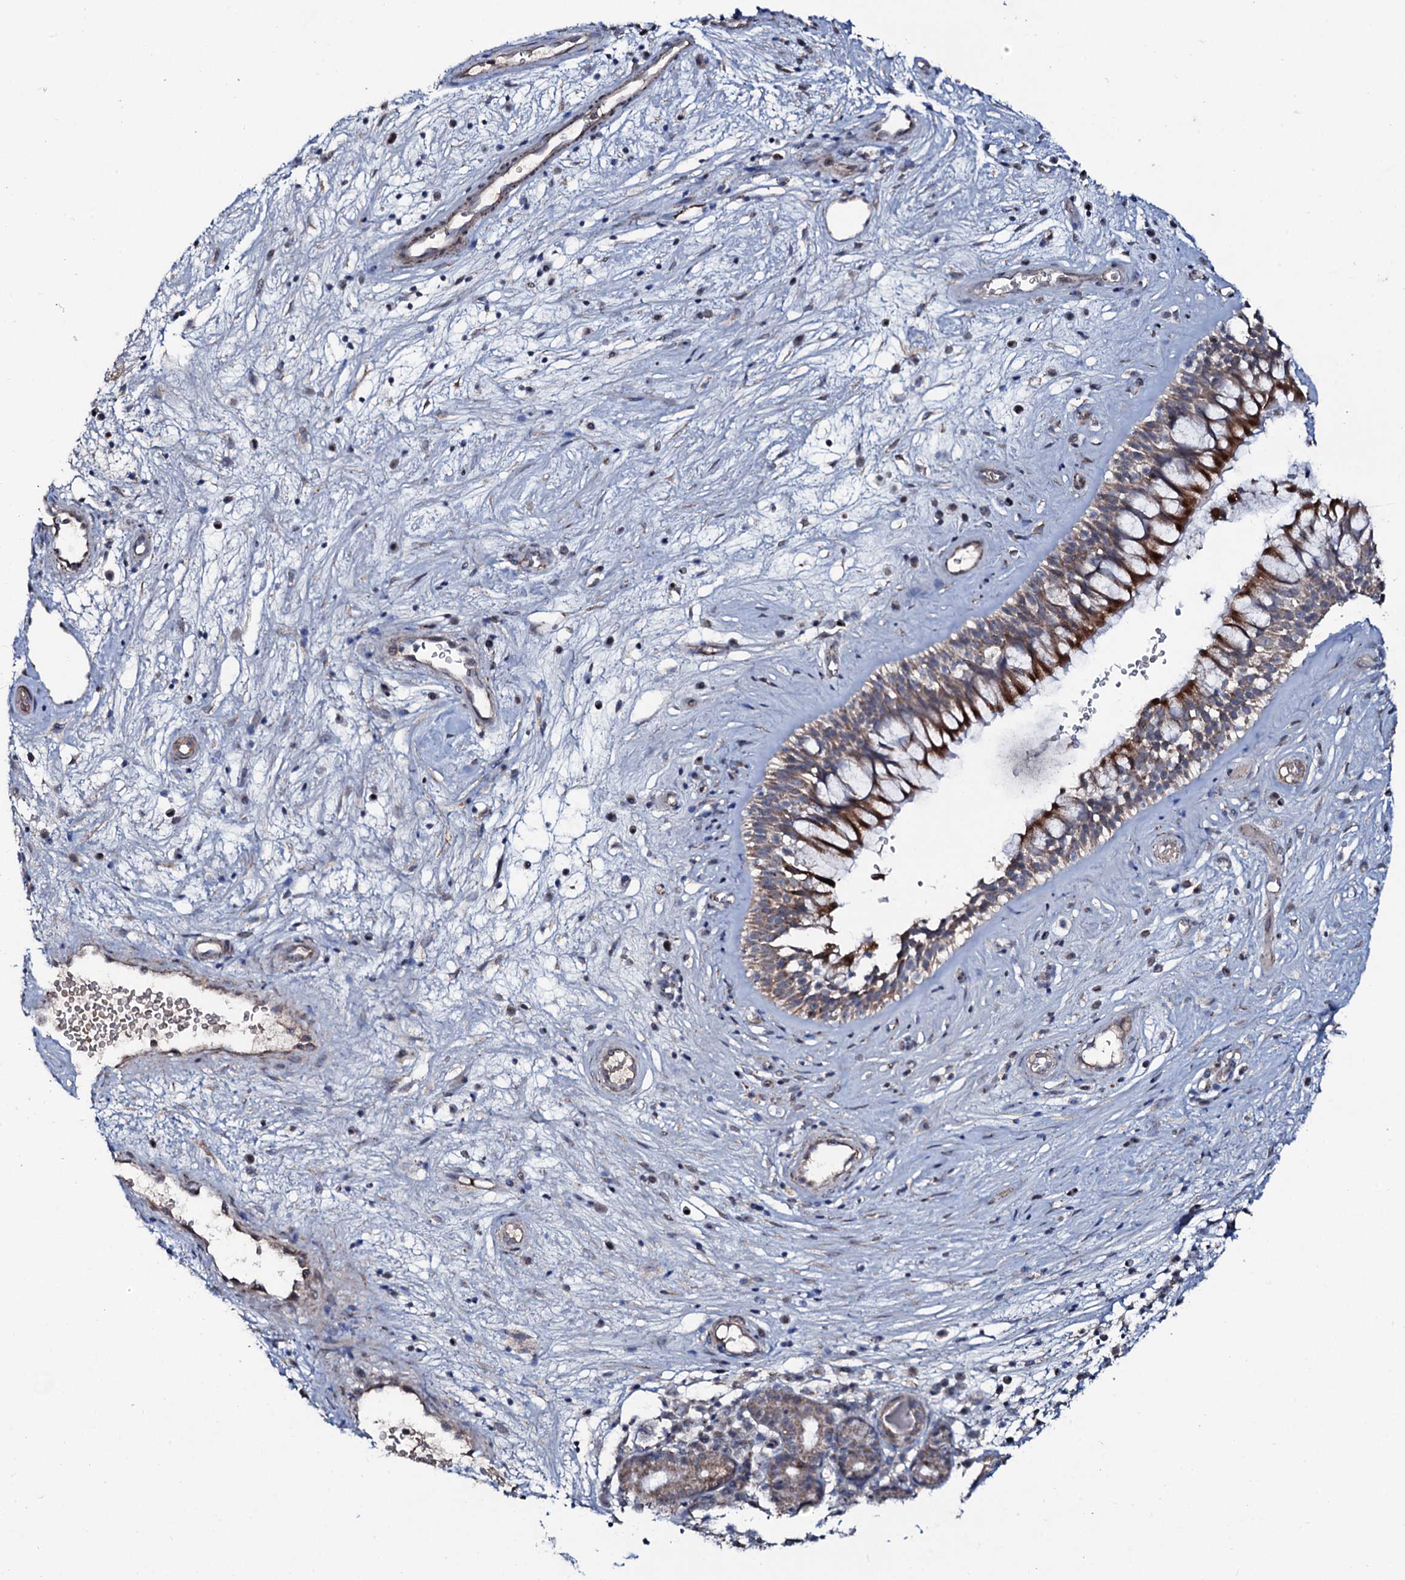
{"staining": {"intensity": "moderate", "quantity": "25%-75%", "location": "cytoplasmic/membranous"}, "tissue": "nasopharynx", "cell_type": "Respiratory epithelial cells", "image_type": "normal", "snomed": [{"axis": "morphology", "description": "Normal tissue, NOS"}, {"axis": "topography", "description": "Nasopharynx"}], "caption": "Nasopharynx stained with immunohistochemistry (IHC) reveals moderate cytoplasmic/membranous staining in about 25%-75% of respiratory epithelial cells.", "gene": "PPP1R3D", "patient": {"sex": "male", "age": 32}}